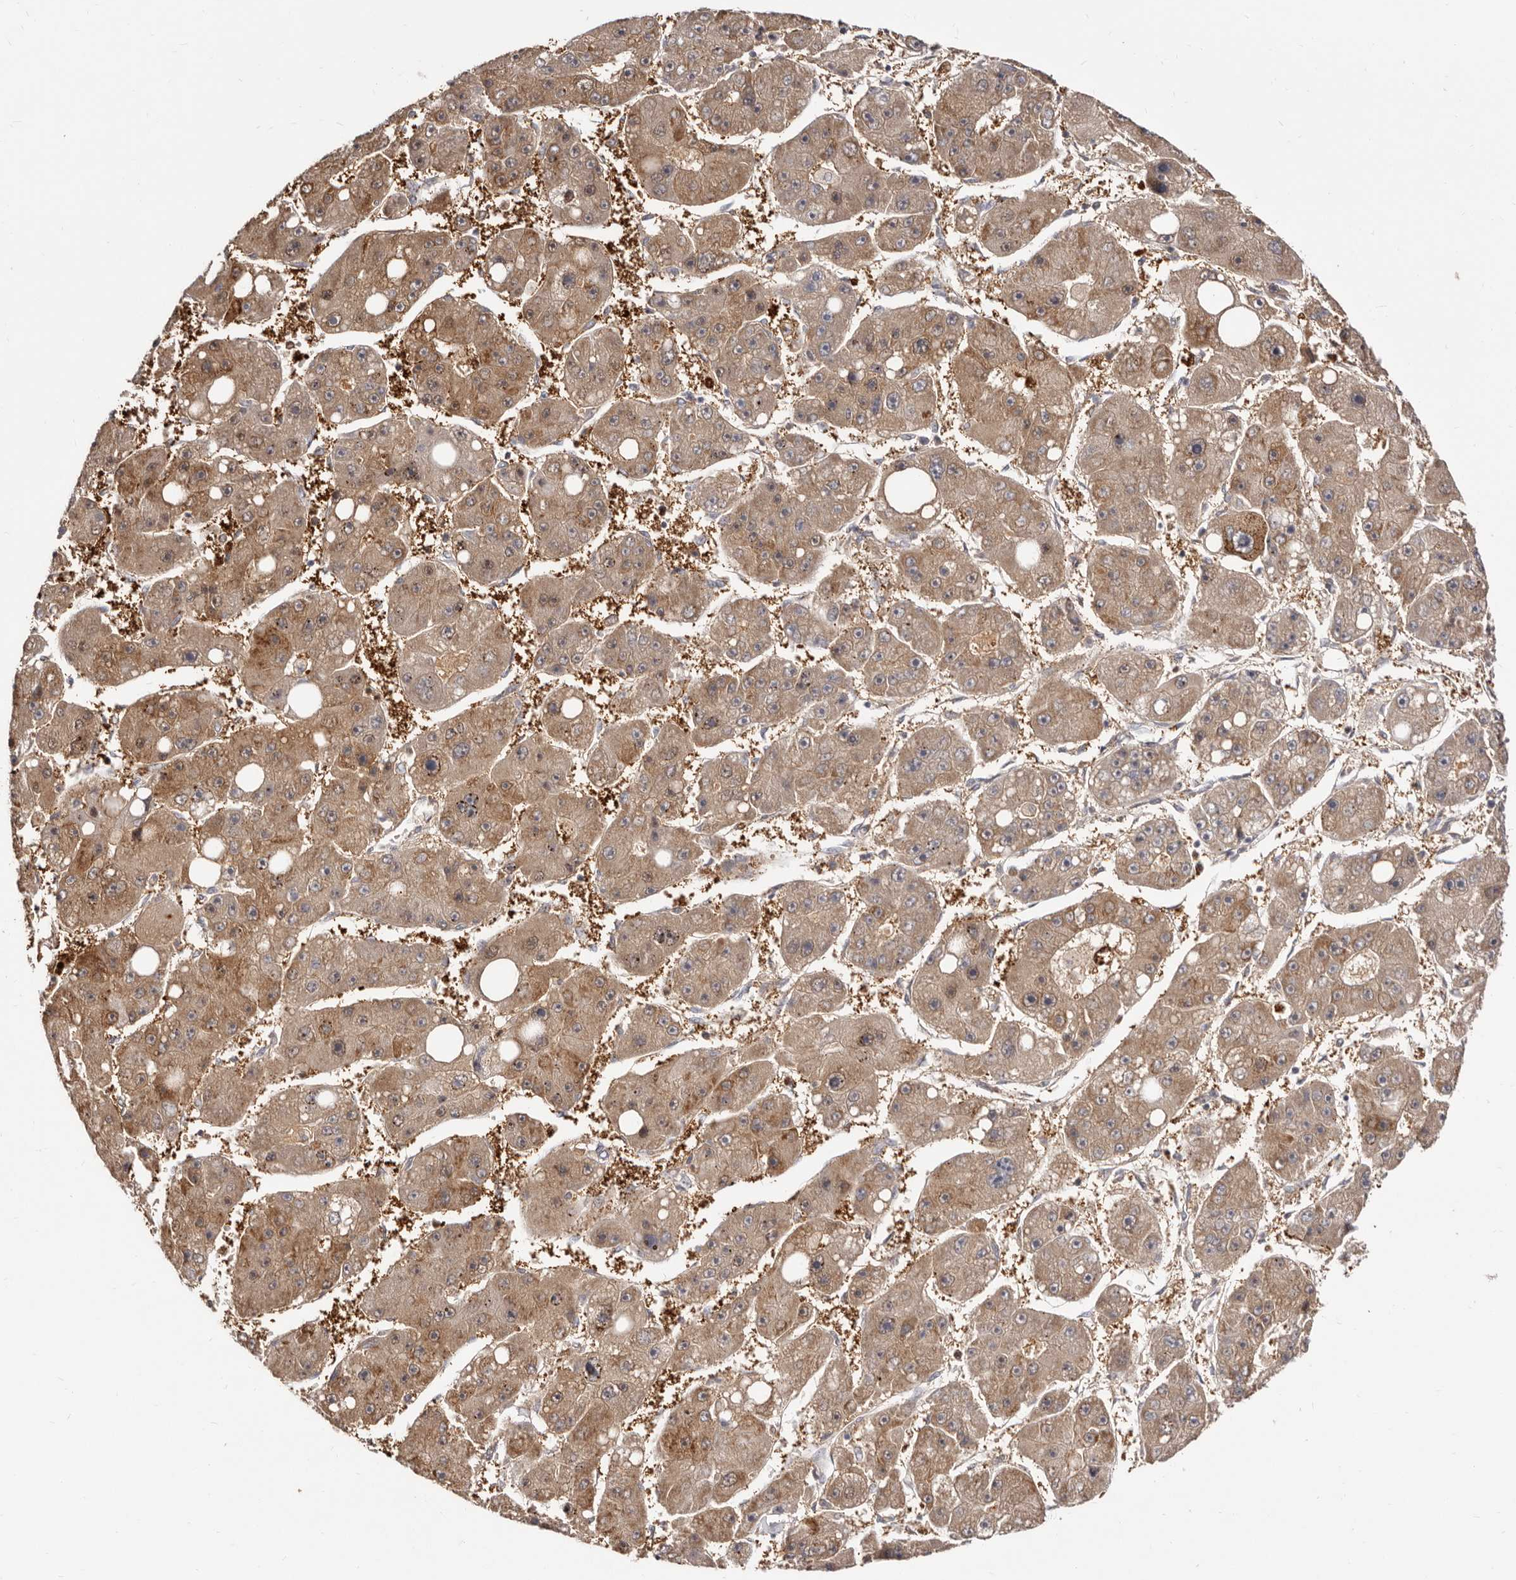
{"staining": {"intensity": "moderate", "quantity": ">75%", "location": "cytoplasmic/membranous"}, "tissue": "liver cancer", "cell_type": "Tumor cells", "image_type": "cancer", "snomed": [{"axis": "morphology", "description": "Carcinoma, Hepatocellular, NOS"}, {"axis": "topography", "description": "Liver"}], "caption": "A micrograph of liver cancer (hepatocellular carcinoma) stained for a protein shows moderate cytoplasmic/membranous brown staining in tumor cells.", "gene": "TC2N", "patient": {"sex": "female", "age": 61}}